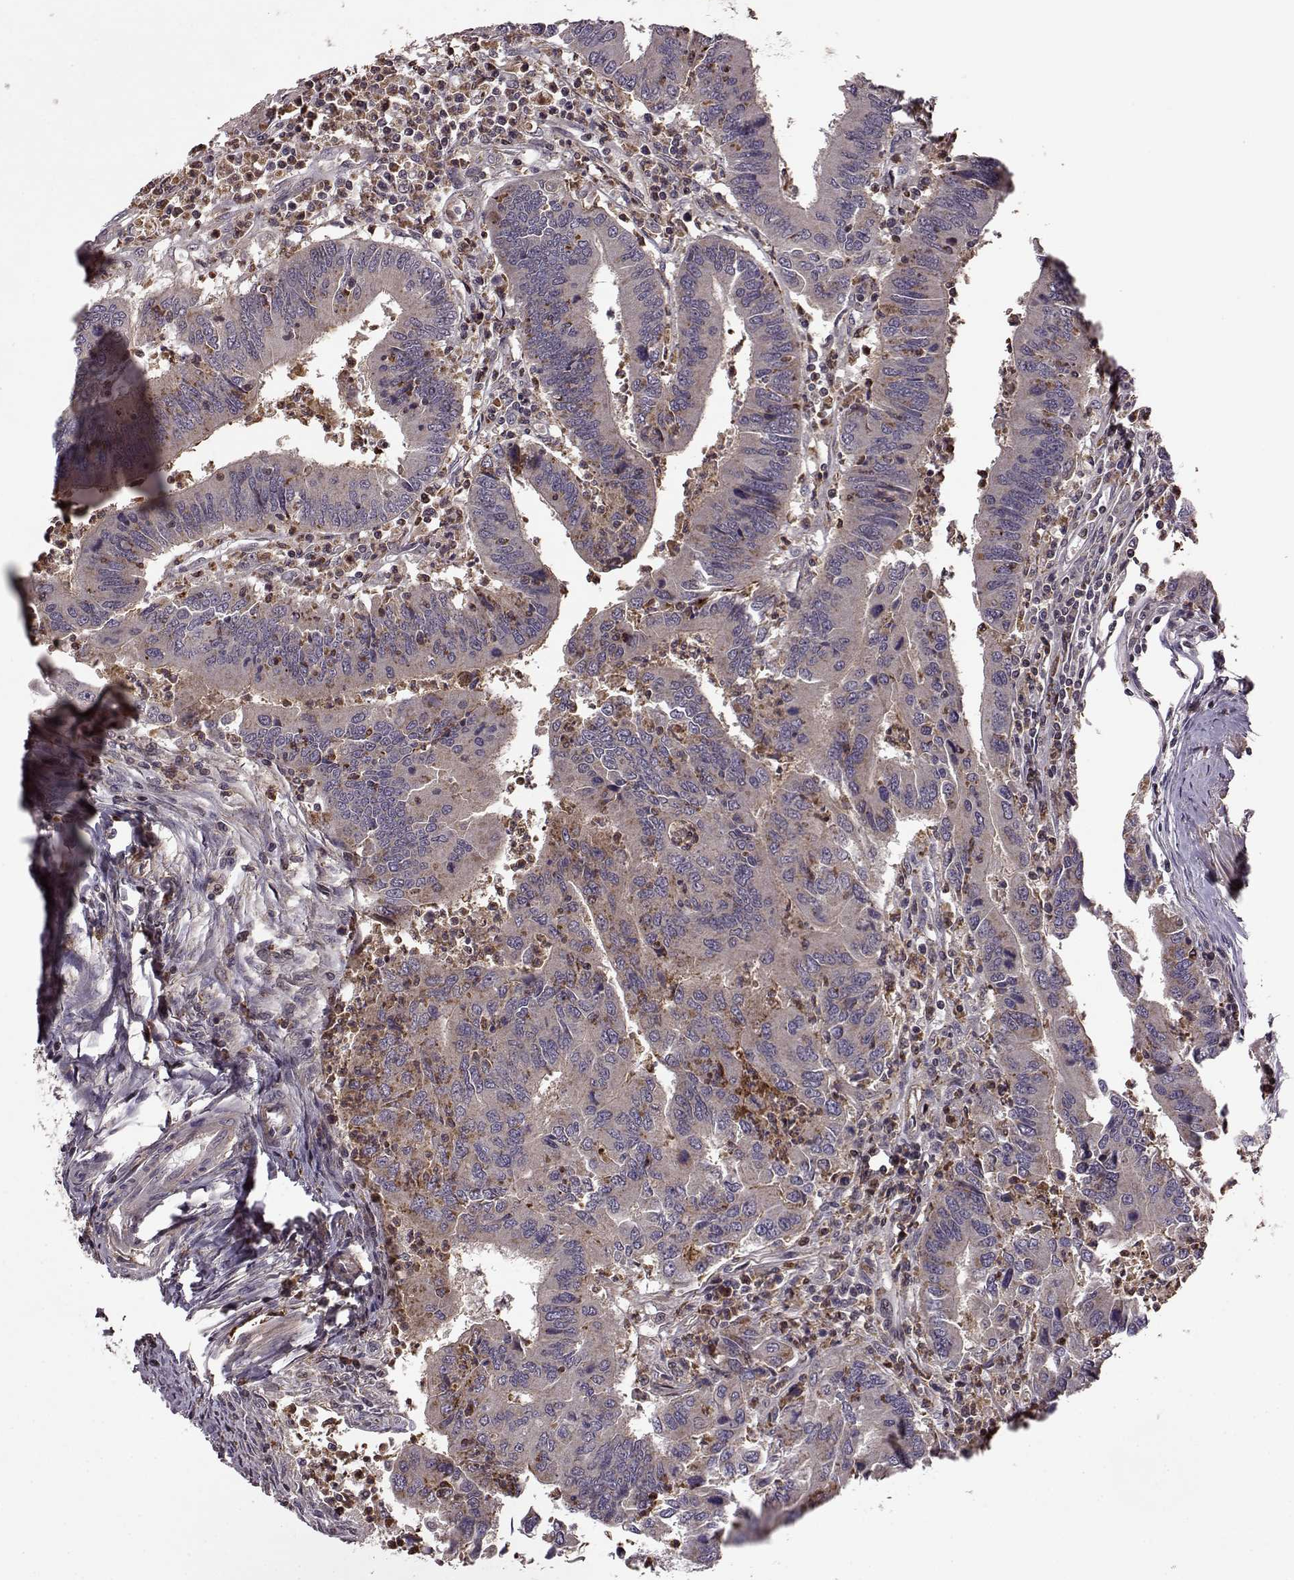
{"staining": {"intensity": "weak", "quantity": "<25%", "location": "cytoplasmic/membranous"}, "tissue": "colorectal cancer", "cell_type": "Tumor cells", "image_type": "cancer", "snomed": [{"axis": "morphology", "description": "Adenocarcinoma, NOS"}, {"axis": "topography", "description": "Colon"}], "caption": "This is an IHC image of colorectal adenocarcinoma. There is no positivity in tumor cells.", "gene": "TRMU", "patient": {"sex": "female", "age": 67}}